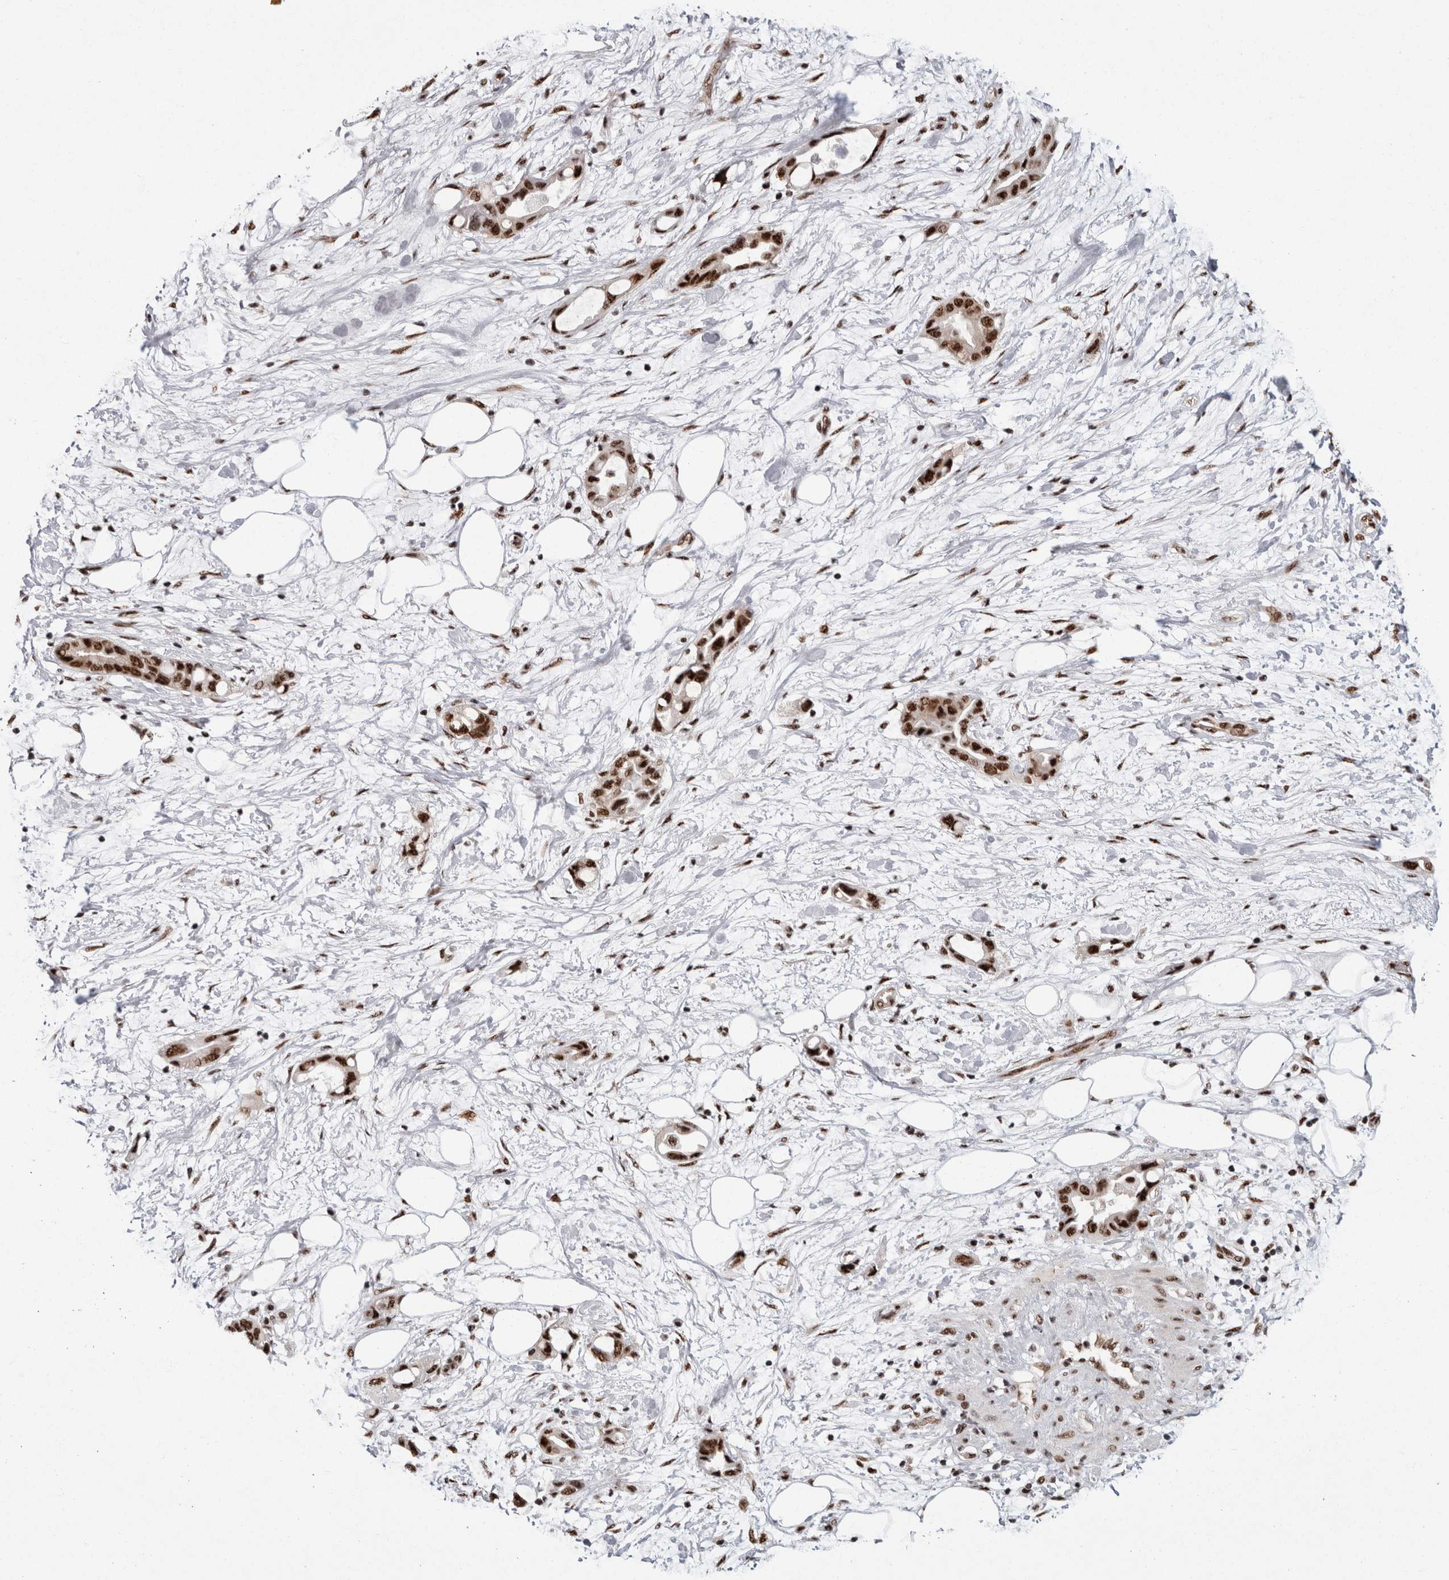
{"staining": {"intensity": "strong", "quantity": ">75%", "location": "nuclear"}, "tissue": "pancreatic cancer", "cell_type": "Tumor cells", "image_type": "cancer", "snomed": [{"axis": "morphology", "description": "Adenocarcinoma, NOS"}, {"axis": "topography", "description": "Pancreas"}], "caption": "A photomicrograph of adenocarcinoma (pancreatic) stained for a protein demonstrates strong nuclear brown staining in tumor cells.", "gene": "MKNK1", "patient": {"sex": "female", "age": 57}}